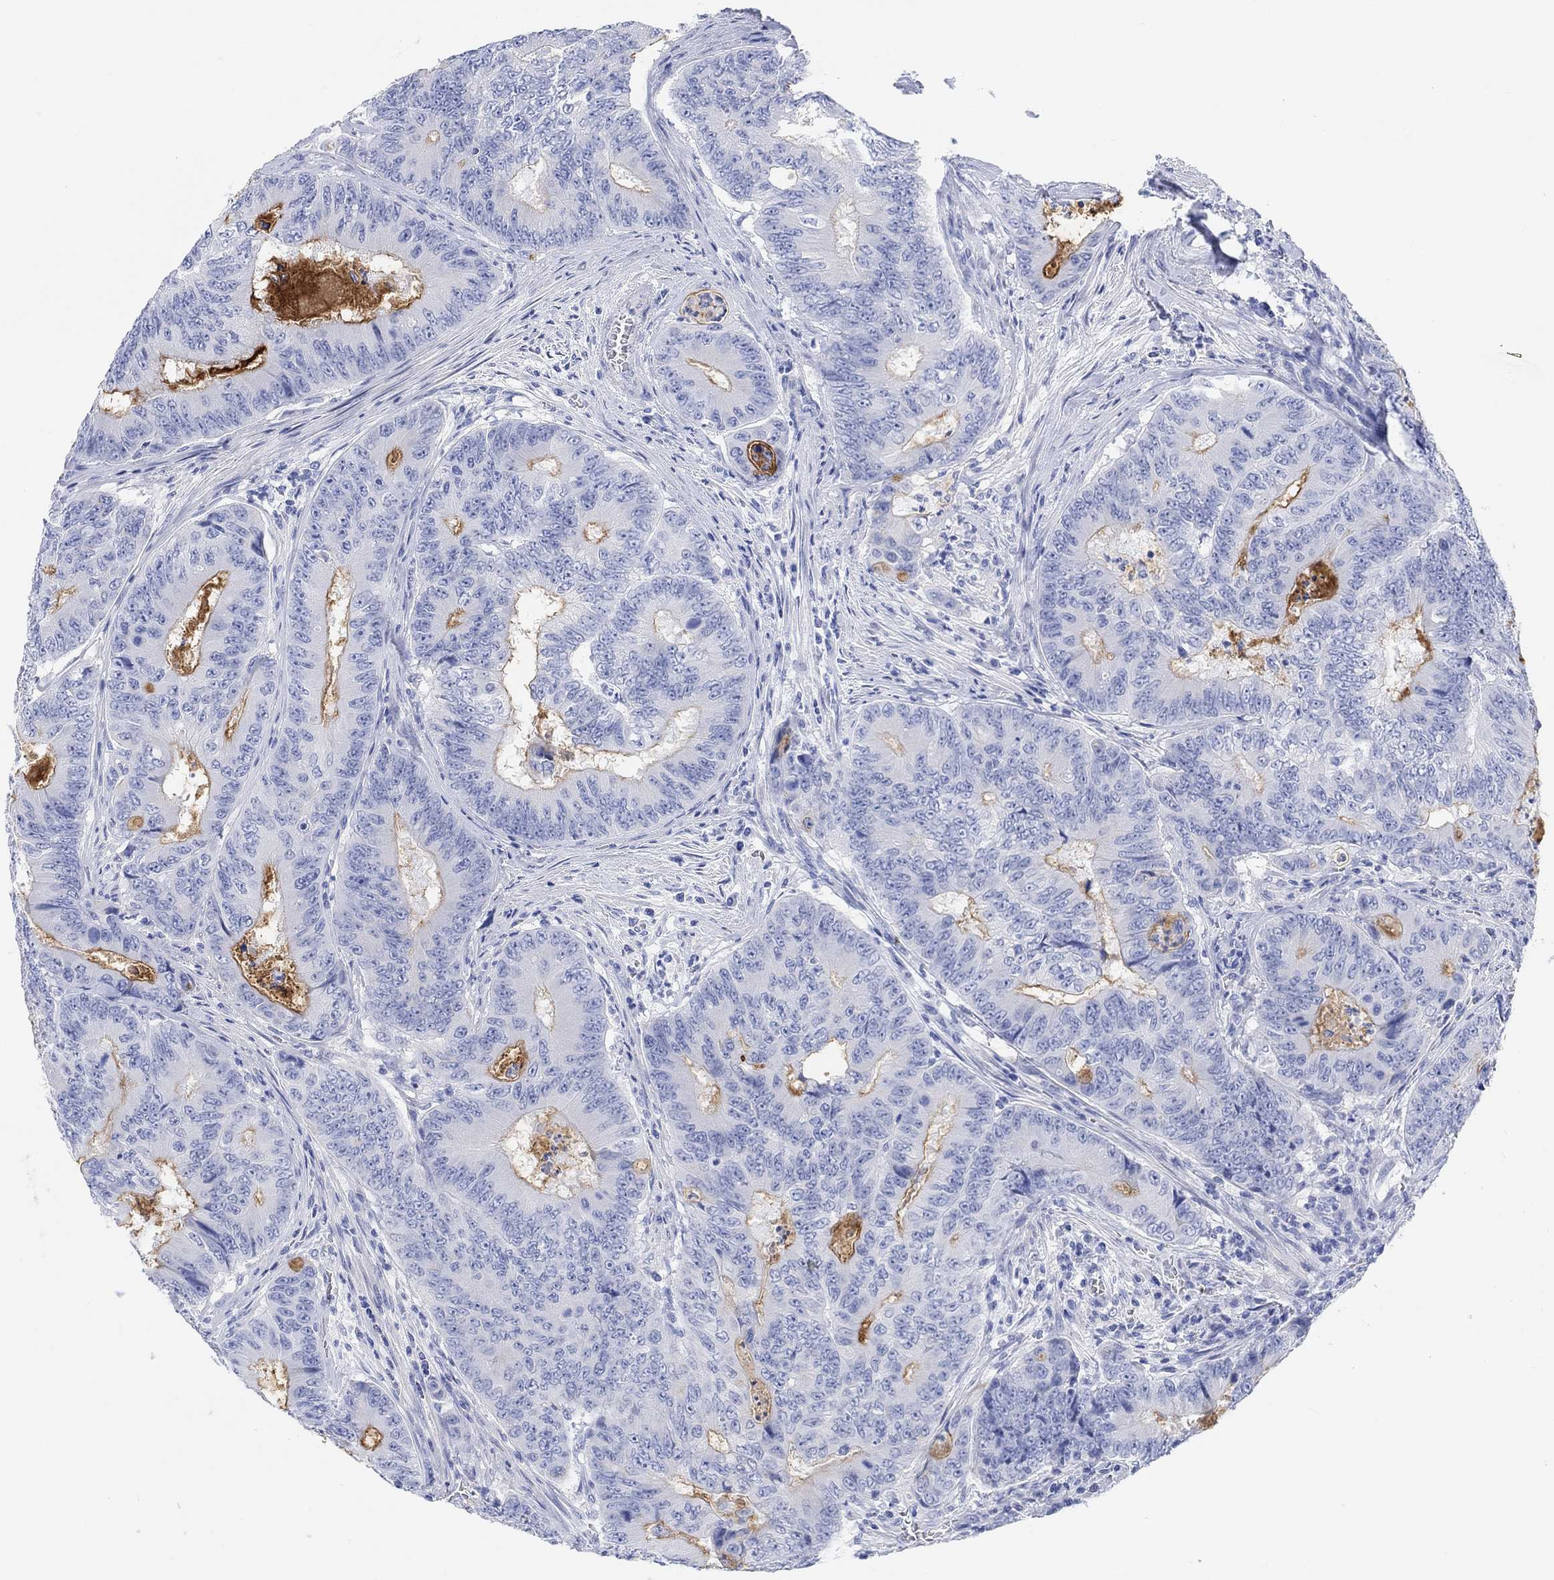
{"staining": {"intensity": "moderate", "quantity": "<25%", "location": "cytoplasmic/membranous"}, "tissue": "colorectal cancer", "cell_type": "Tumor cells", "image_type": "cancer", "snomed": [{"axis": "morphology", "description": "Adenocarcinoma, NOS"}, {"axis": "topography", "description": "Colon"}], "caption": "There is low levels of moderate cytoplasmic/membranous positivity in tumor cells of colorectal adenocarcinoma, as demonstrated by immunohistochemical staining (brown color).", "gene": "XIRP2", "patient": {"sex": "female", "age": 48}}